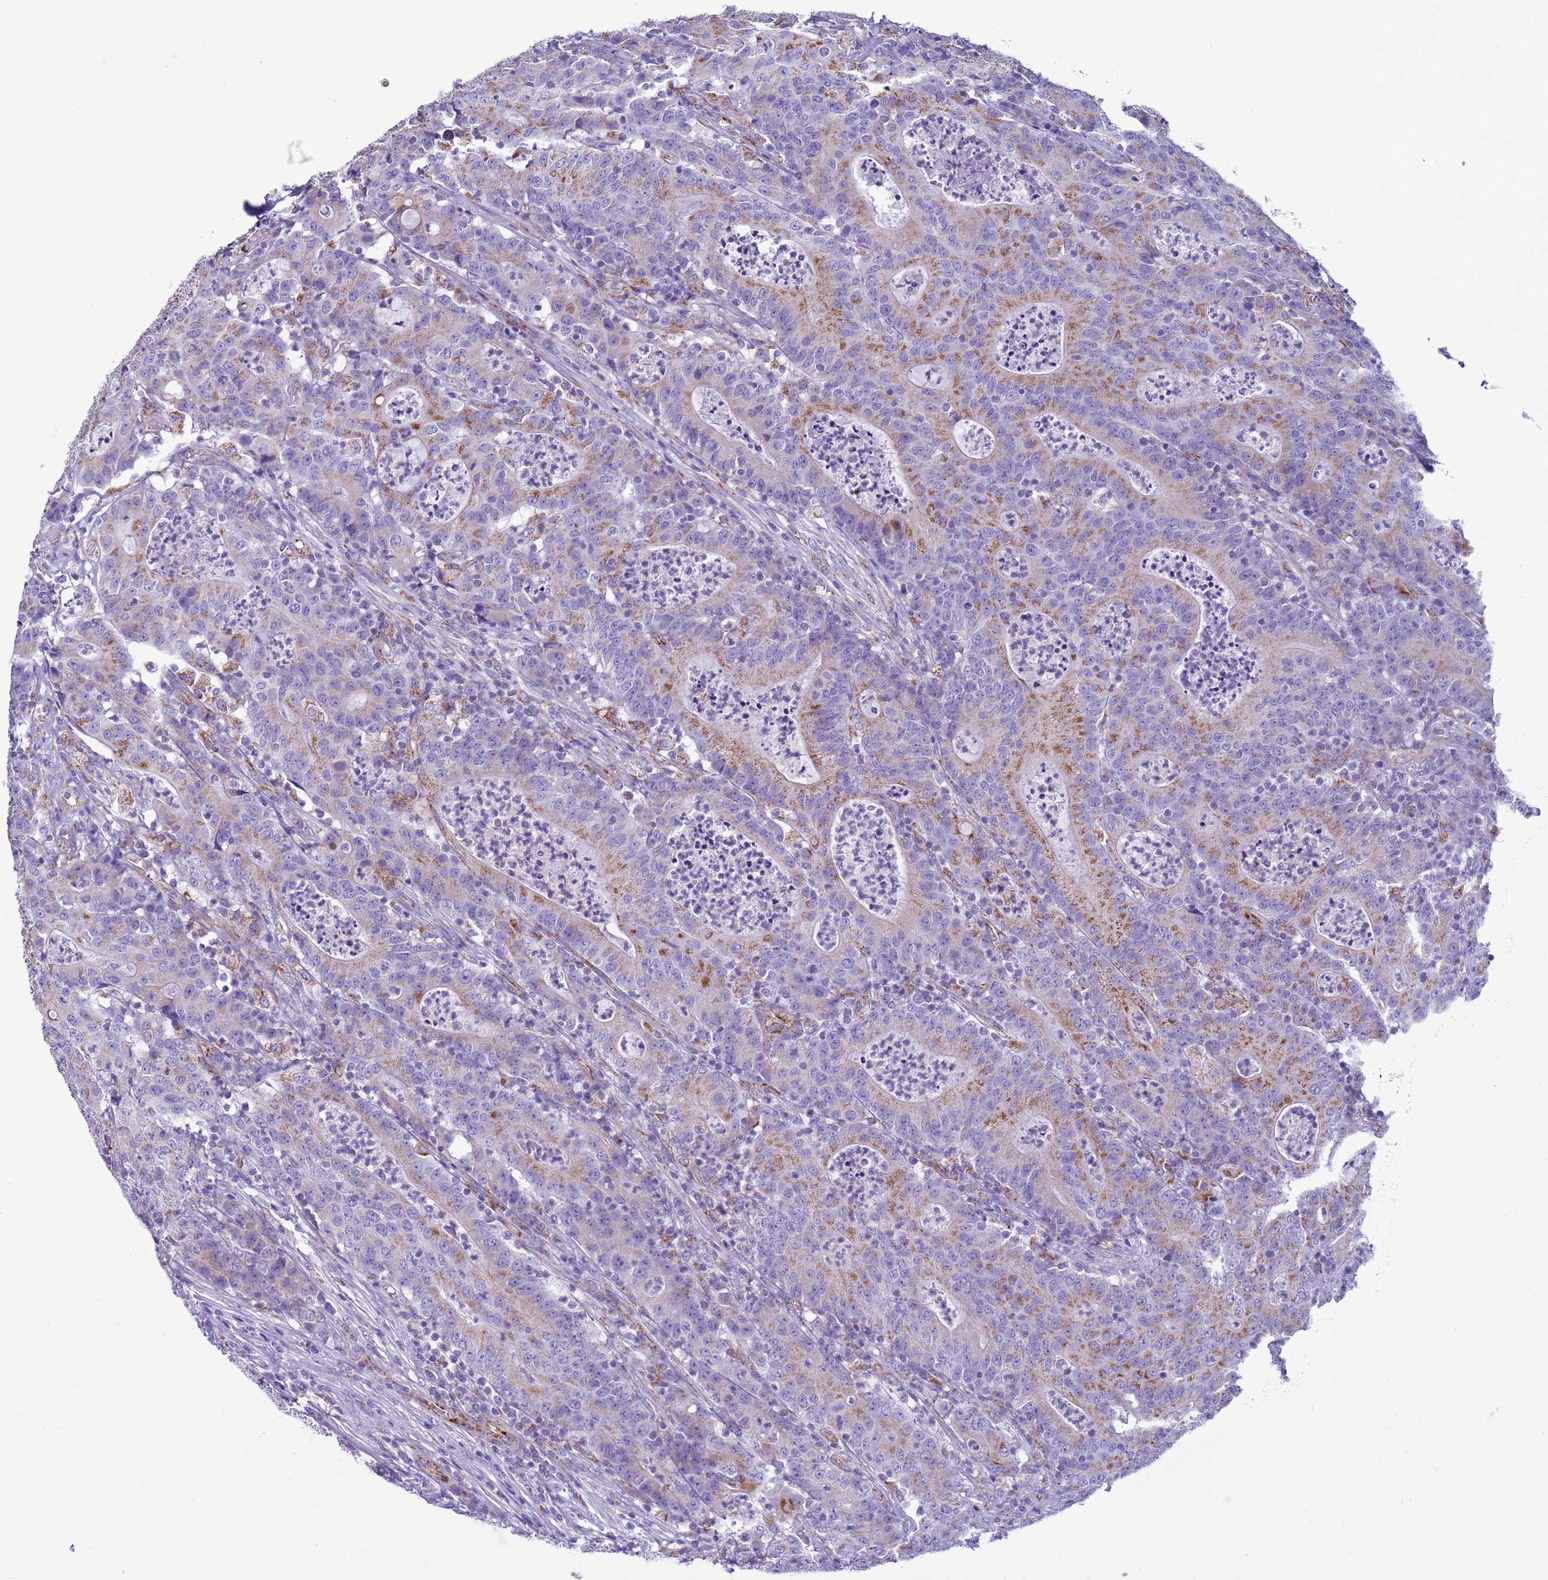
{"staining": {"intensity": "moderate", "quantity": ">75%", "location": "cytoplasmic/membranous"}, "tissue": "colorectal cancer", "cell_type": "Tumor cells", "image_type": "cancer", "snomed": [{"axis": "morphology", "description": "Adenocarcinoma, NOS"}, {"axis": "topography", "description": "Colon"}], "caption": "Adenocarcinoma (colorectal) stained with immunohistochemistry reveals moderate cytoplasmic/membranous positivity in approximately >75% of tumor cells.", "gene": "NCALD", "patient": {"sex": "male", "age": 83}}